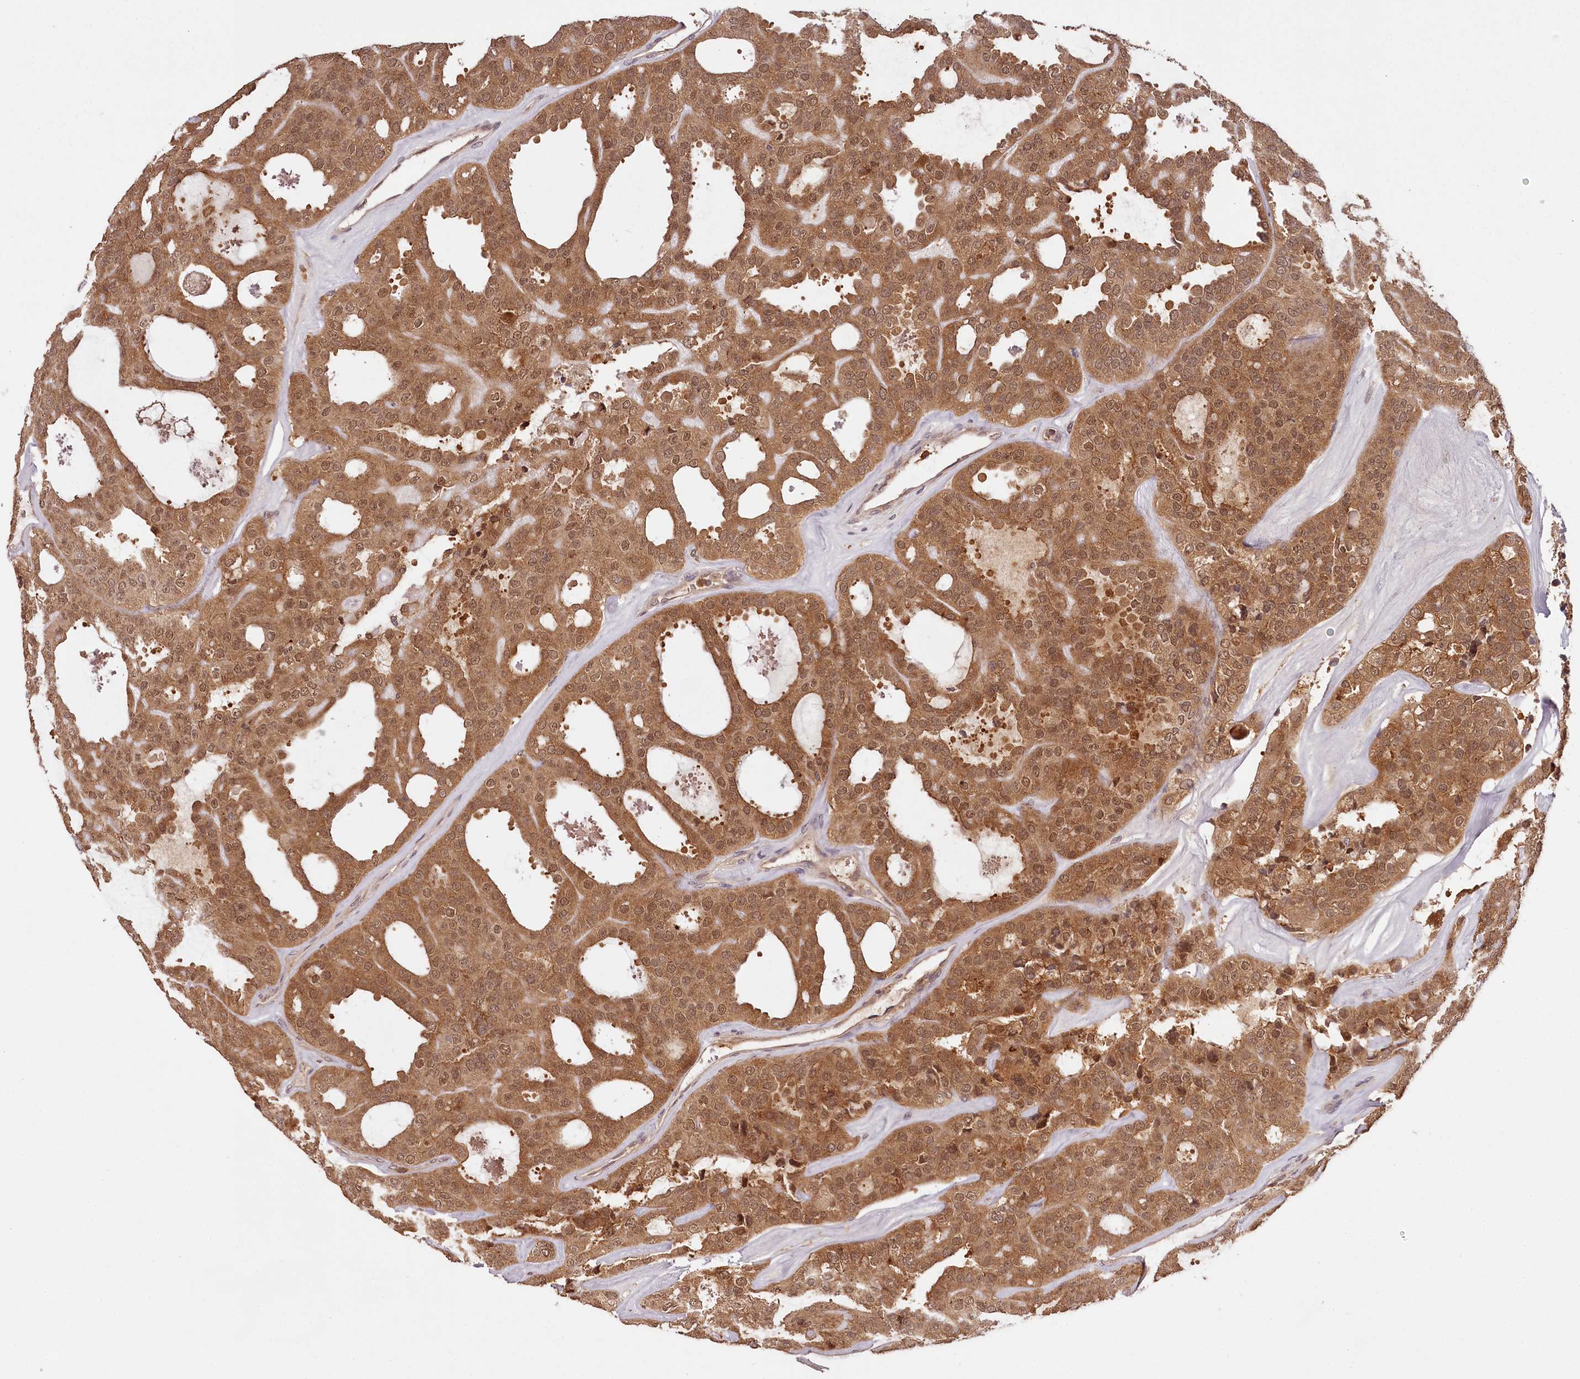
{"staining": {"intensity": "moderate", "quantity": ">75%", "location": "cytoplasmic/membranous,nuclear"}, "tissue": "thyroid cancer", "cell_type": "Tumor cells", "image_type": "cancer", "snomed": [{"axis": "morphology", "description": "Follicular adenoma carcinoma, NOS"}, {"axis": "topography", "description": "Thyroid gland"}], "caption": "Protein staining exhibits moderate cytoplasmic/membranous and nuclear expression in about >75% of tumor cells in thyroid cancer.", "gene": "TTC12", "patient": {"sex": "male", "age": 75}}